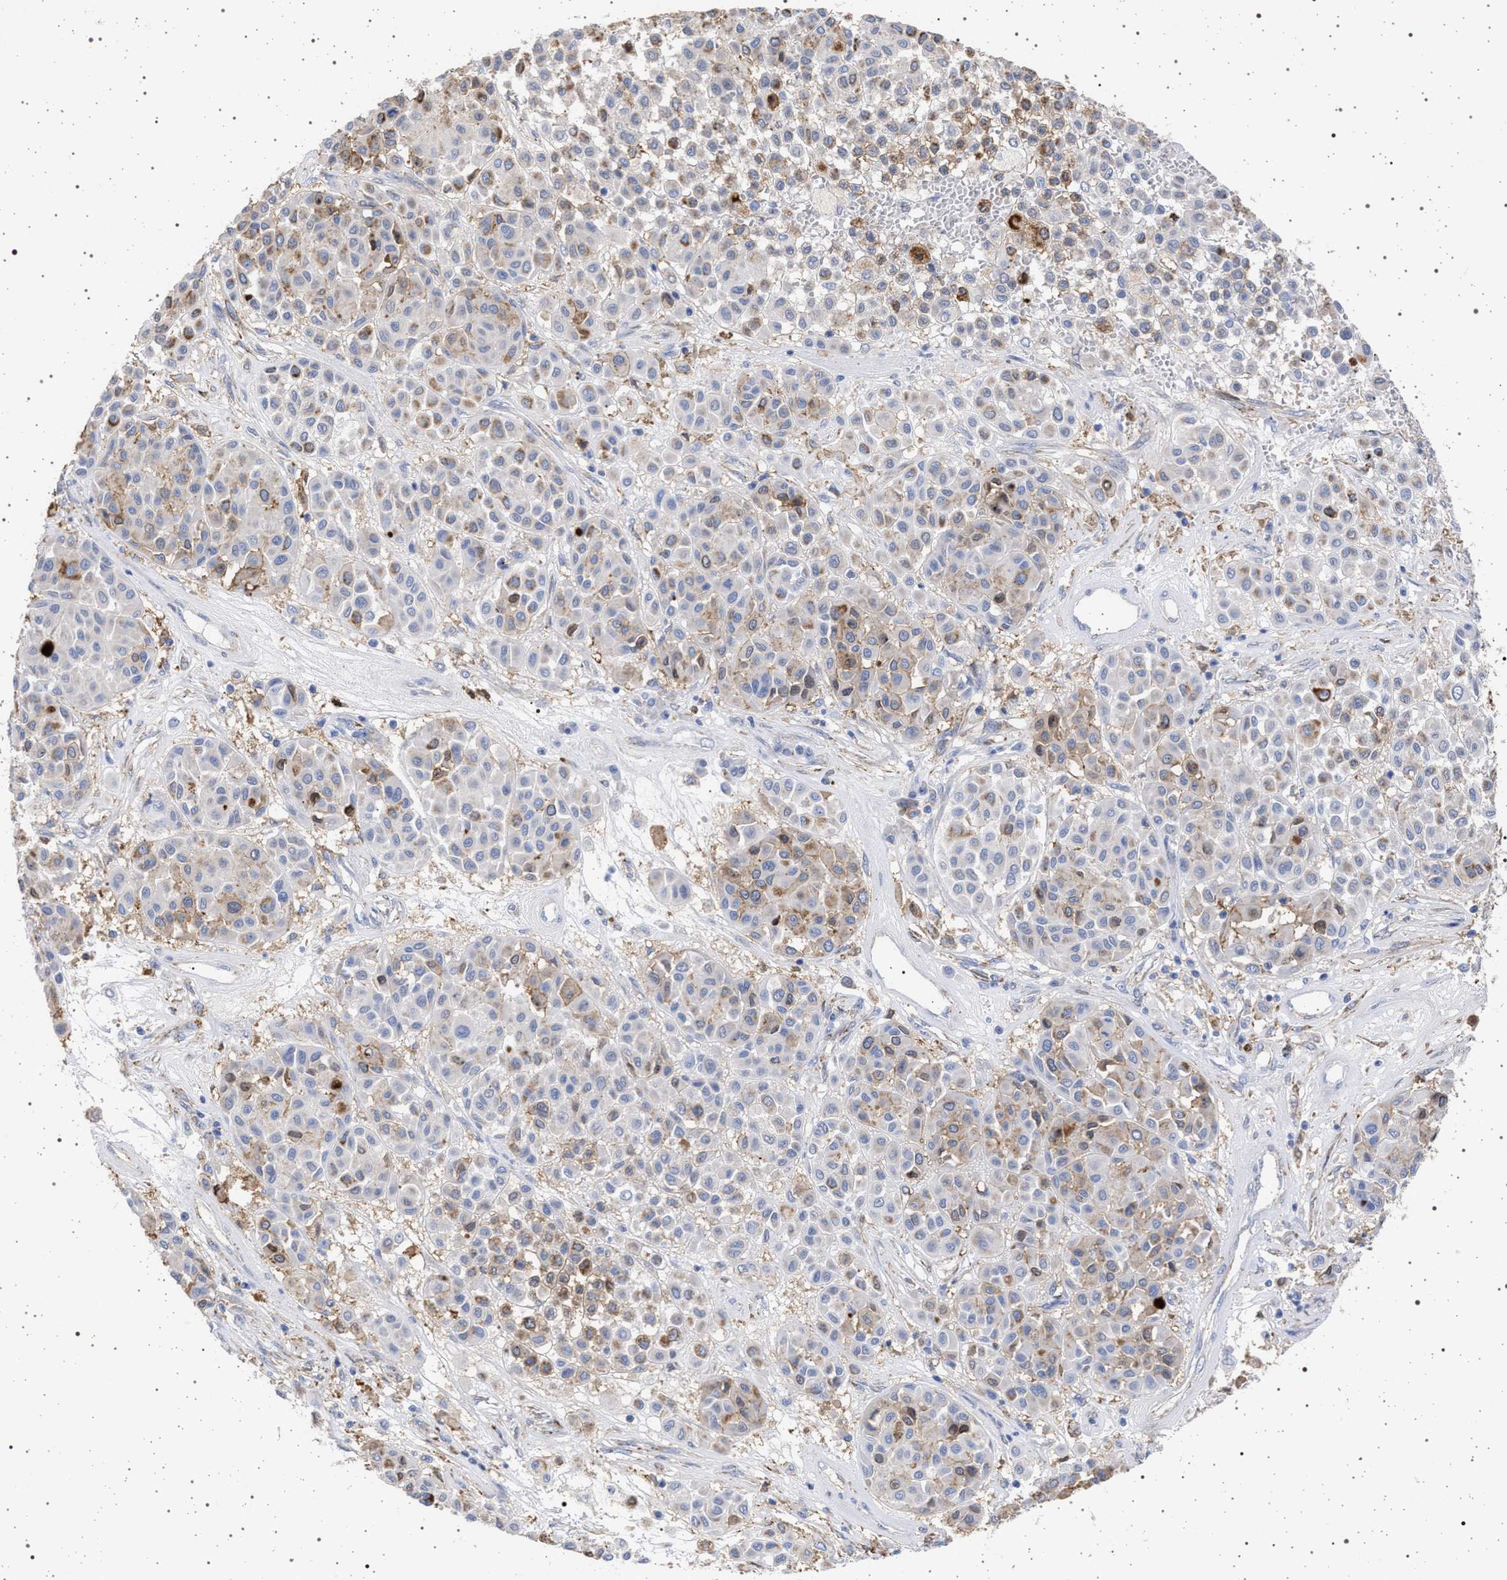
{"staining": {"intensity": "weak", "quantity": "<25%", "location": "cytoplasmic/membranous"}, "tissue": "melanoma", "cell_type": "Tumor cells", "image_type": "cancer", "snomed": [{"axis": "morphology", "description": "Malignant melanoma, Metastatic site"}, {"axis": "topography", "description": "Soft tissue"}], "caption": "DAB (3,3'-diaminobenzidine) immunohistochemical staining of human melanoma demonstrates no significant staining in tumor cells.", "gene": "PLG", "patient": {"sex": "male", "age": 41}}